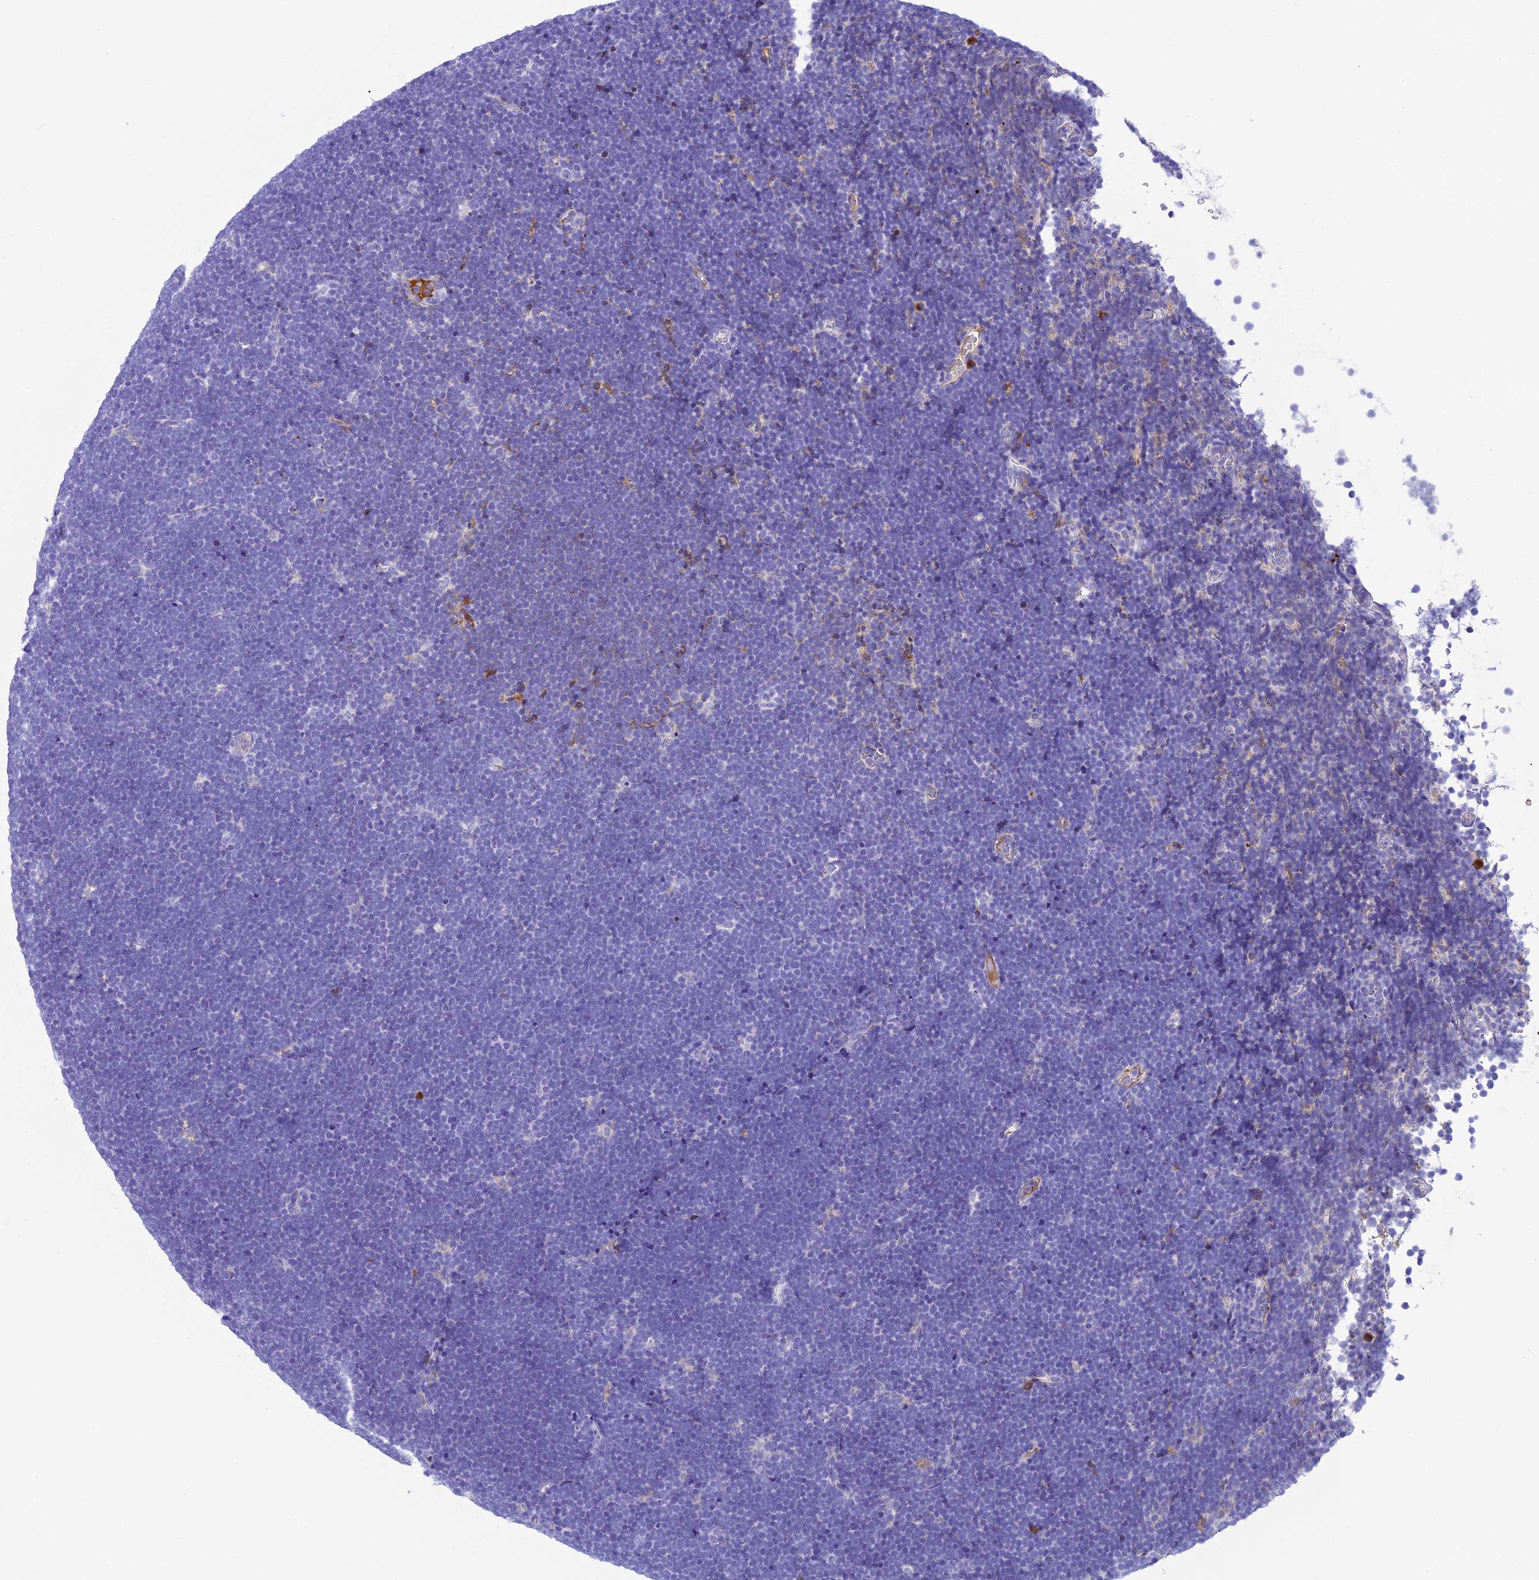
{"staining": {"intensity": "negative", "quantity": "none", "location": "none"}, "tissue": "lymphoma", "cell_type": "Tumor cells", "image_type": "cancer", "snomed": [{"axis": "morphology", "description": "Malignant lymphoma, non-Hodgkin's type, High grade"}, {"axis": "topography", "description": "Lymph node"}], "caption": "Tumor cells are negative for protein expression in human lymphoma.", "gene": "IGSF6", "patient": {"sex": "male", "age": 13}}